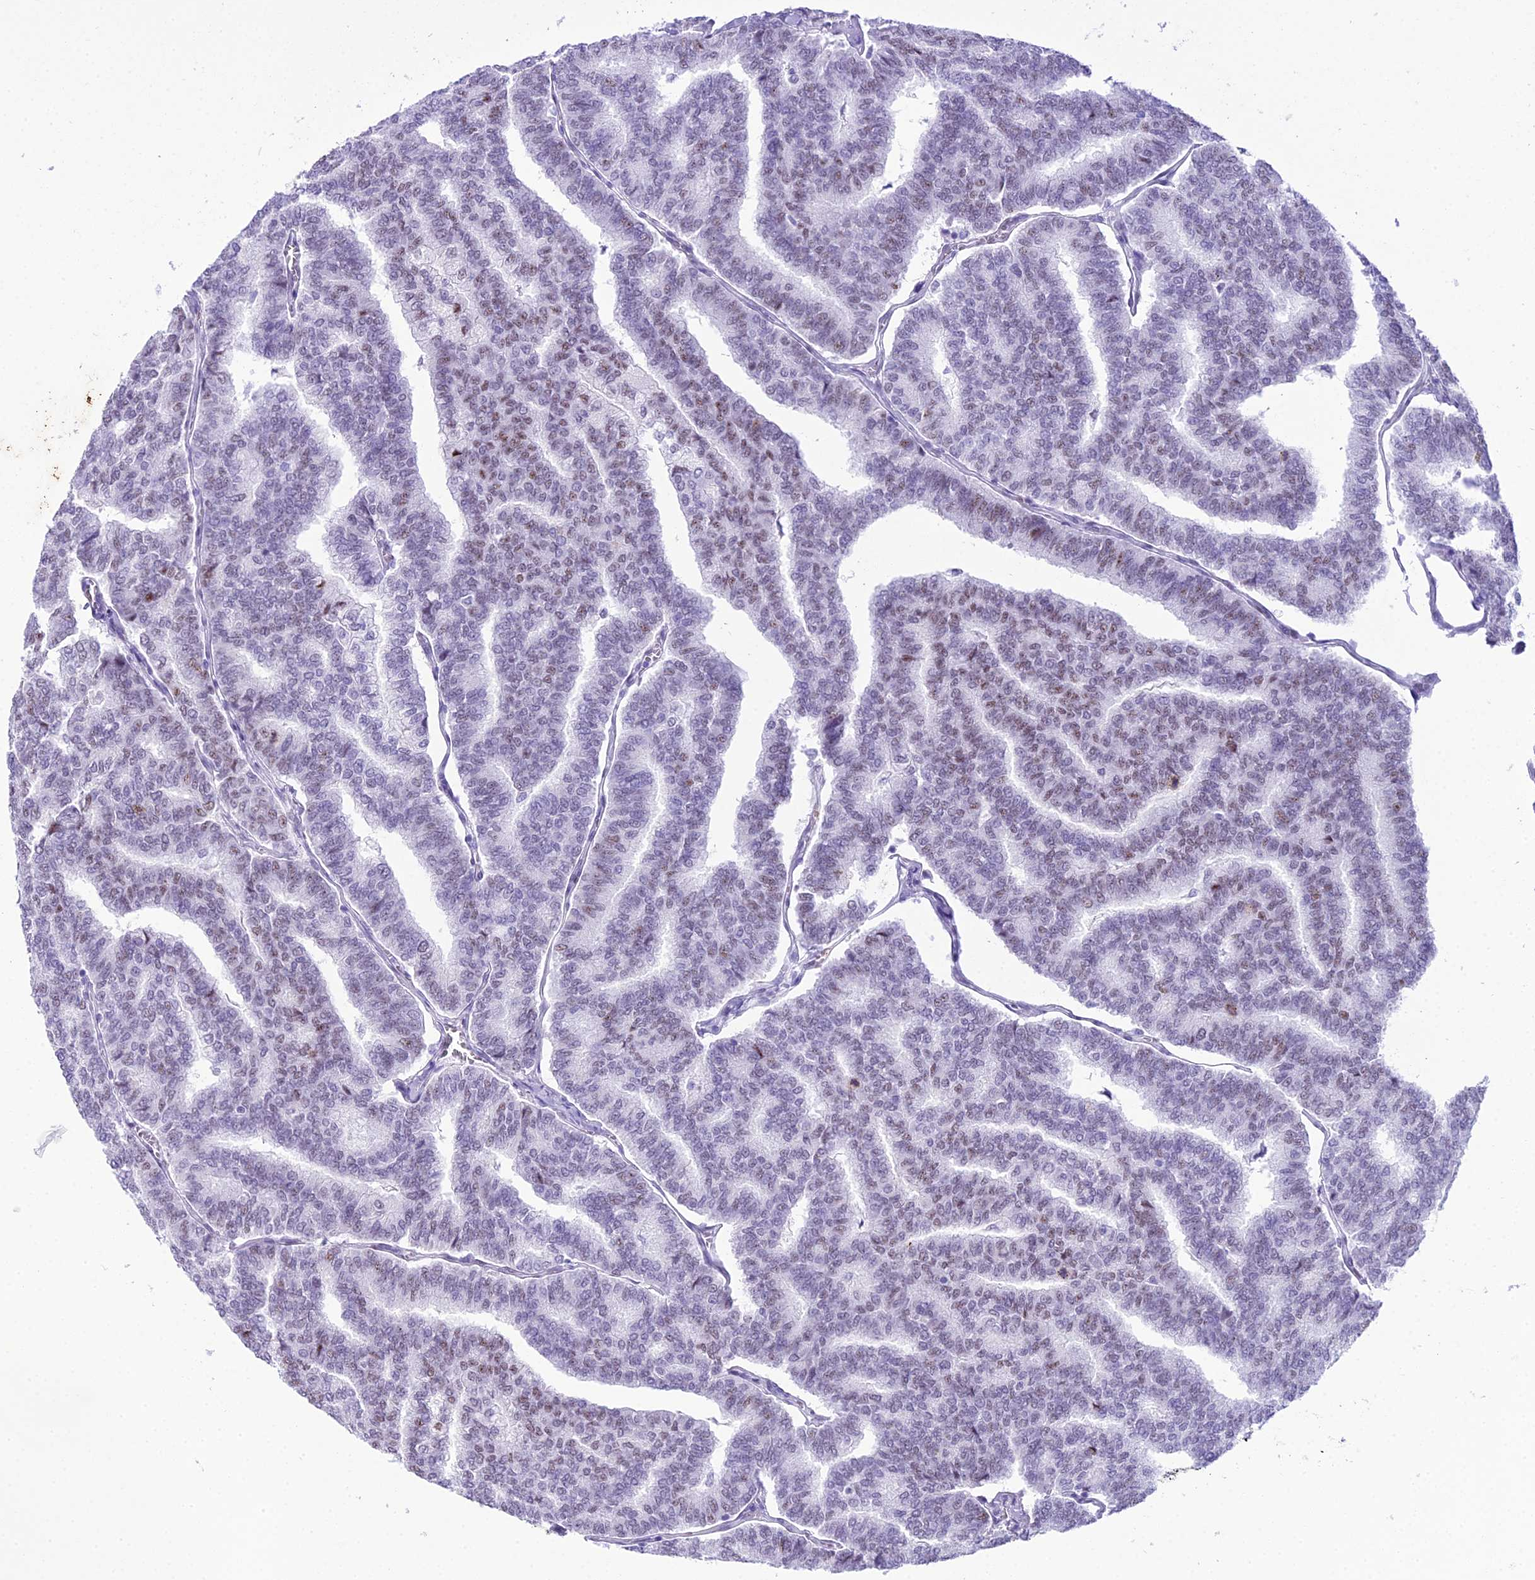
{"staining": {"intensity": "weak", "quantity": "25%-75%", "location": "nuclear"}, "tissue": "thyroid cancer", "cell_type": "Tumor cells", "image_type": "cancer", "snomed": [{"axis": "morphology", "description": "Papillary adenocarcinoma, NOS"}, {"axis": "topography", "description": "Thyroid gland"}], "caption": "Thyroid papillary adenocarcinoma tissue shows weak nuclear expression in approximately 25%-75% of tumor cells", "gene": "RNPS1", "patient": {"sex": "female", "age": 35}}